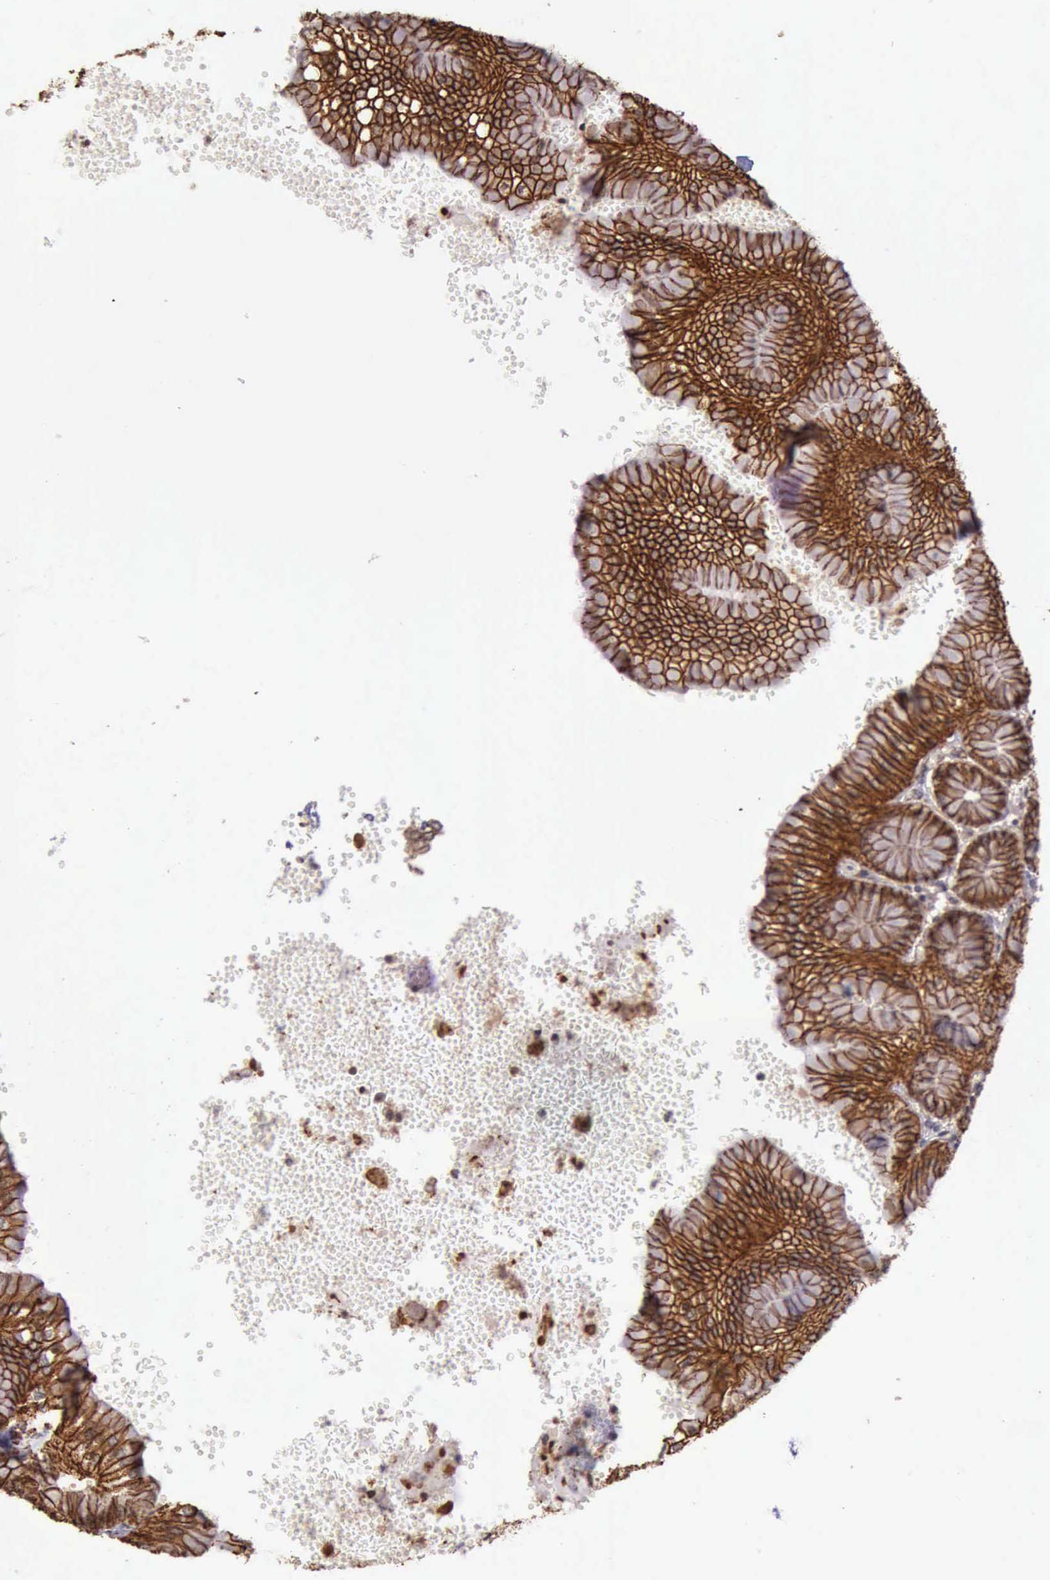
{"staining": {"intensity": "strong", "quantity": ">75%", "location": "cytoplasmic/membranous"}, "tissue": "stomach", "cell_type": "Glandular cells", "image_type": "normal", "snomed": [{"axis": "morphology", "description": "Normal tissue, NOS"}, {"axis": "topography", "description": "Stomach, upper"}, {"axis": "topography", "description": "Stomach"}], "caption": "Immunohistochemical staining of benign stomach reveals strong cytoplasmic/membranous protein positivity in about >75% of glandular cells. (DAB IHC with brightfield microscopy, high magnification).", "gene": "CTNNB1", "patient": {"sex": "male", "age": 76}}